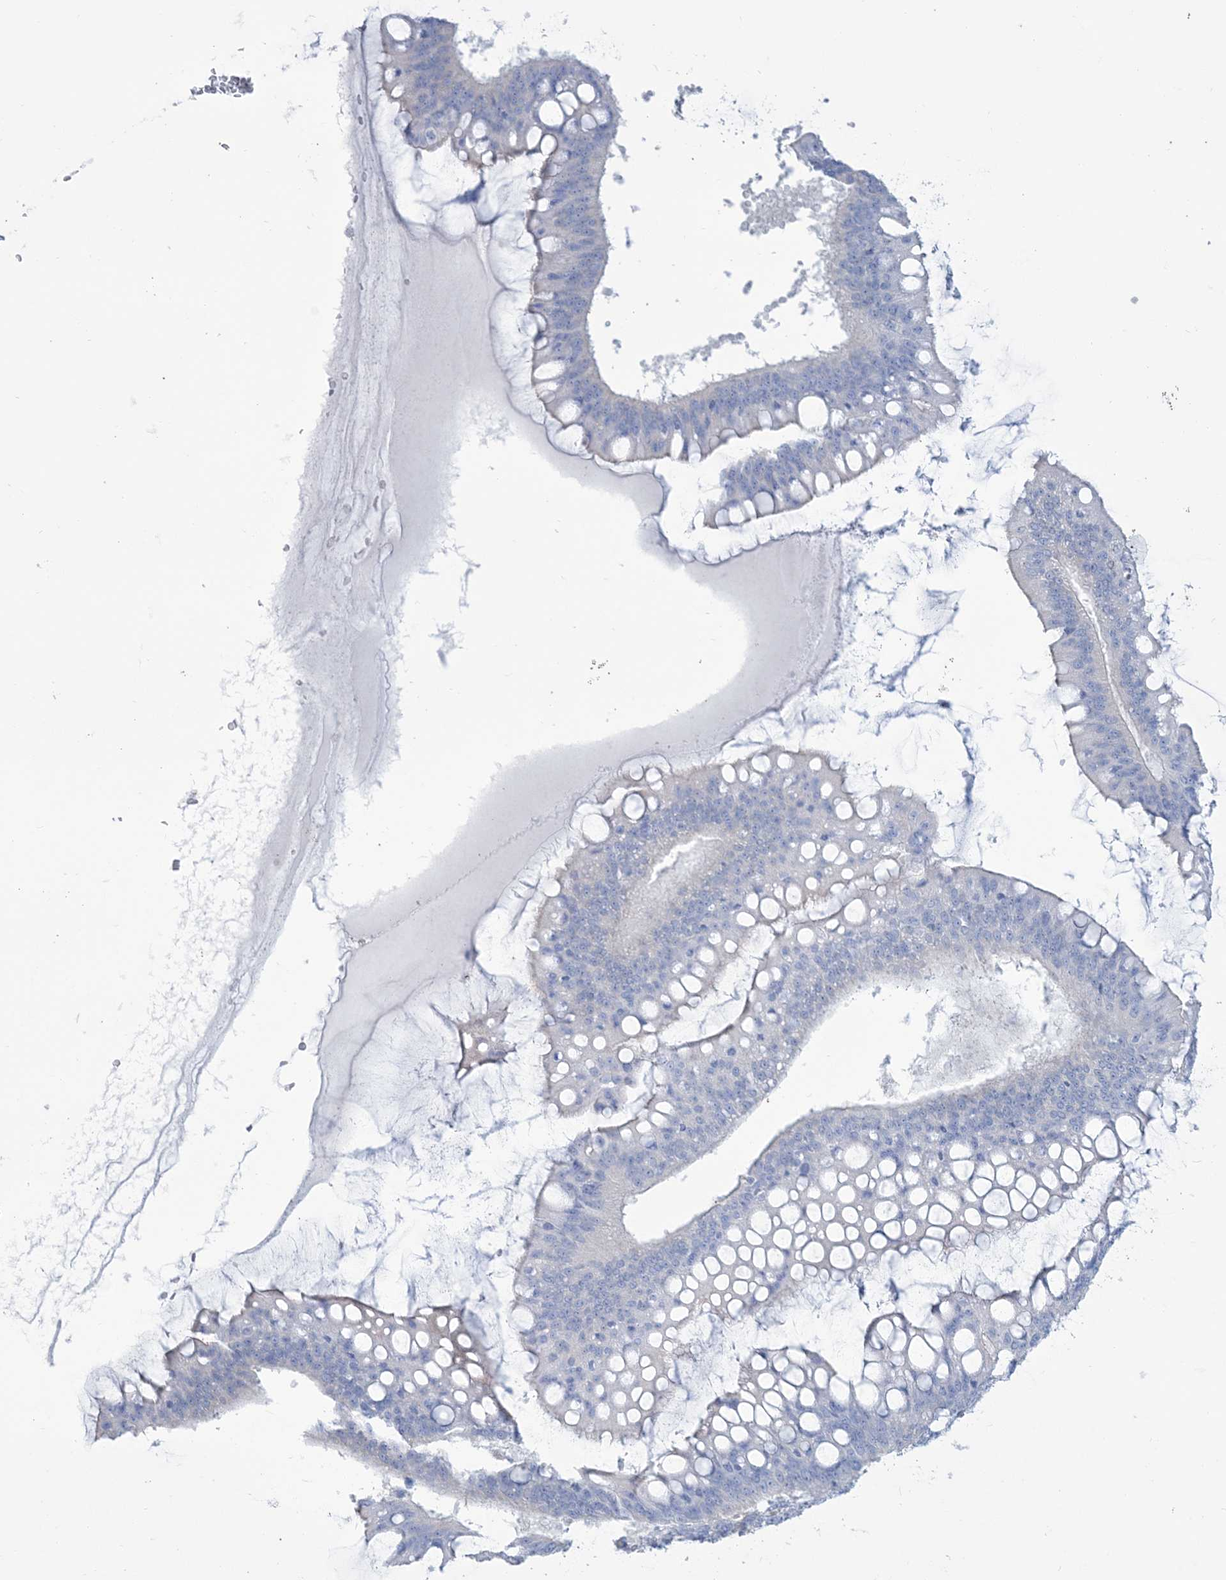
{"staining": {"intensity": "negative", "quantity": "none", "location": "none"}, "tissue": "ovarian cancer", "cell_type": "Tumor cells", "image_type": "cancer", "snomed": [{"axis": "morphology", "description": "Cystadenocarcinoma, mucinous, NOS"}, {"axis": "topography", "description": "Ovary"}], "caption": "There is no significant positivity in tumor cells of ovarian cancer (mucinous cystadenocarcinoma).", "gene": "RAB11FIP5", "patient": {"sex": "female", "age": 73}}